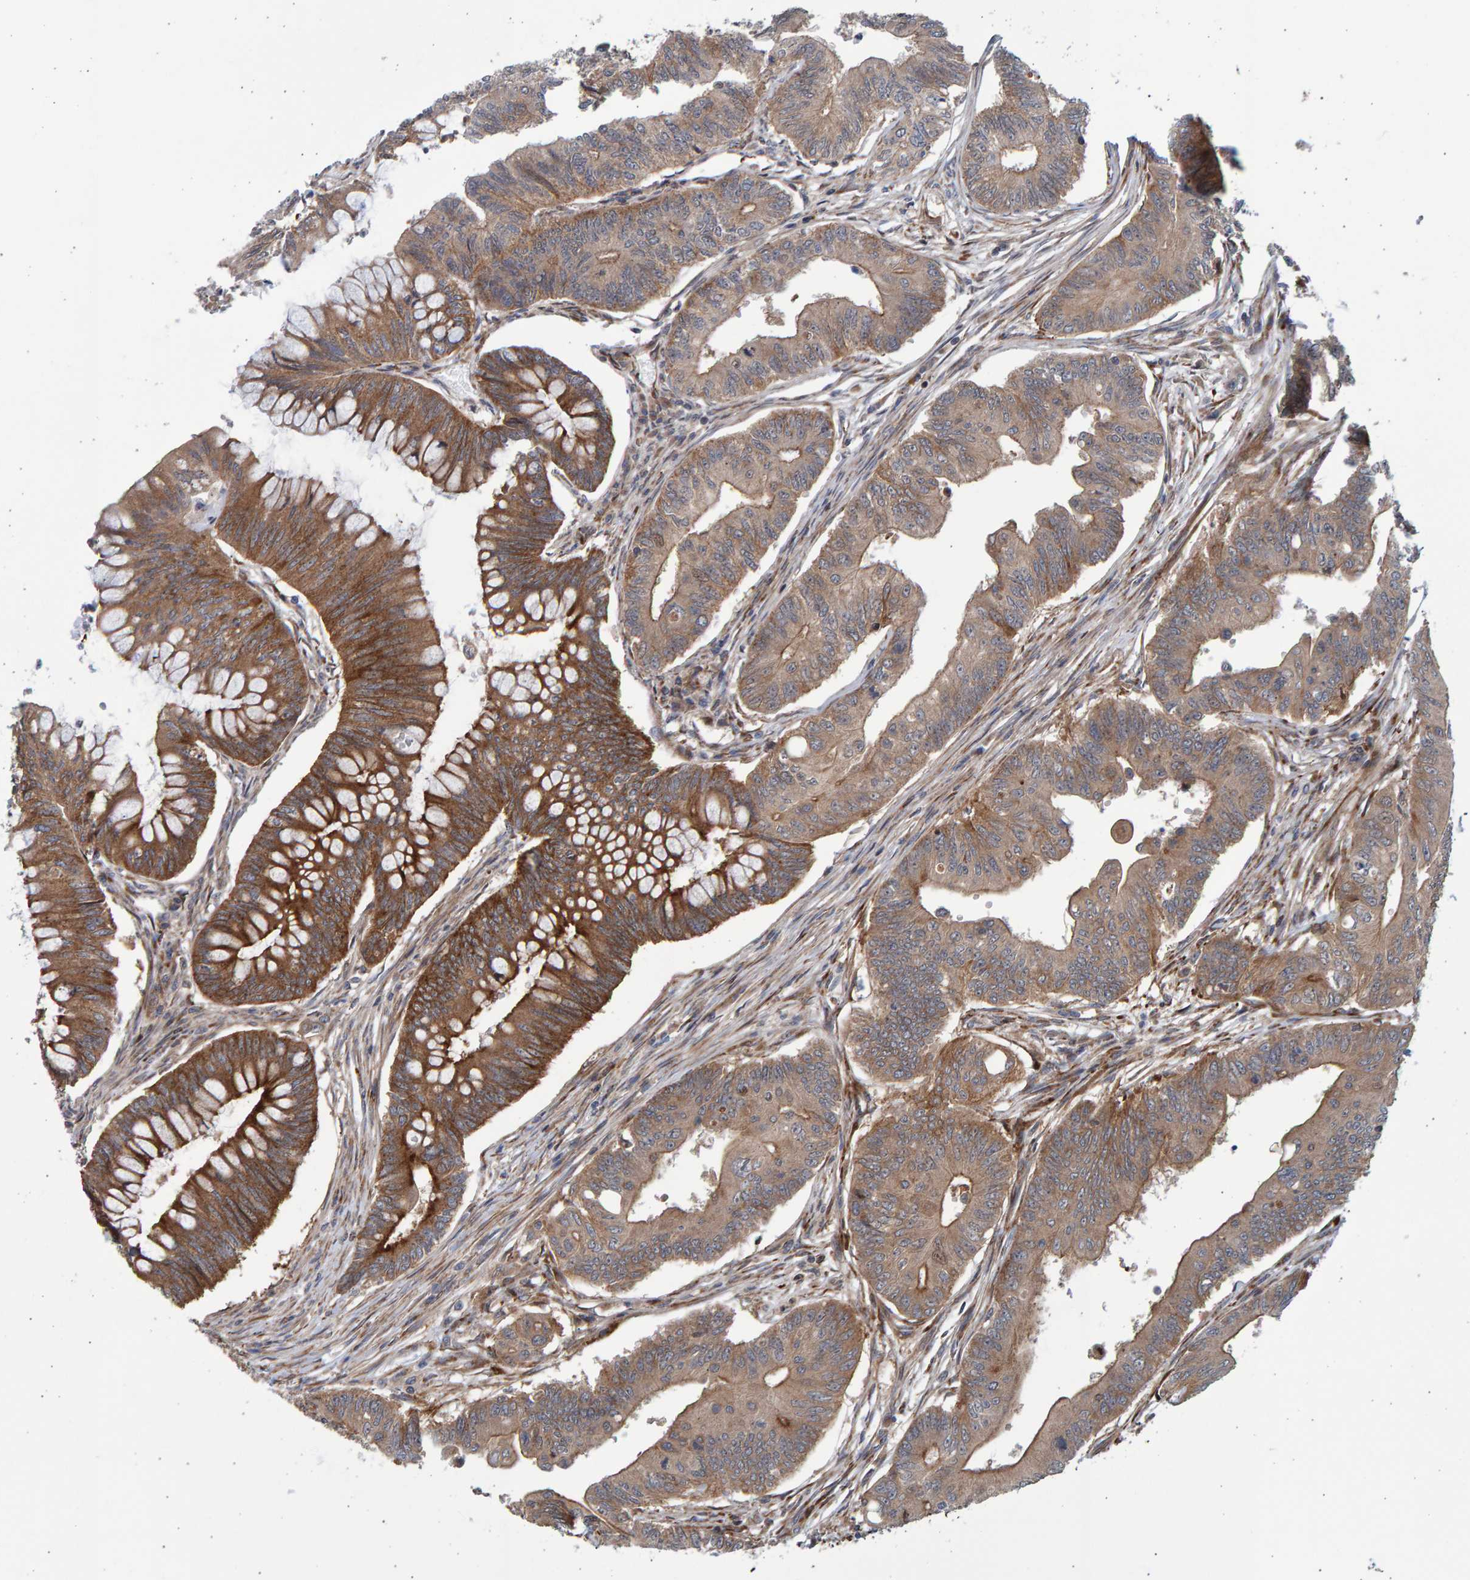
{"staining": {"intensity": "moderate", "quantity": ">75%", "location": "cytoplasmic/membranous"}, "tissue": "colorectal cancer", "cell_type": "Tumor cells", "image_type": "cancer", "snomed": [{"axis": "morphology", "description": "Adenoma, NOS"}, {"axis": "morphology", "description": "Adenocarcinoma, NOS"}, {"axis": "topography", "description": "Colon"}], "caption": "Immunohistochemical staining of human colorectal adenocarcinoma demonstrates moderate cytoplasmic/membranous protein positivity in about >75% of tumor cells.", "gene": "LRBA", "patient": {"sex": "male", "age": 79}}